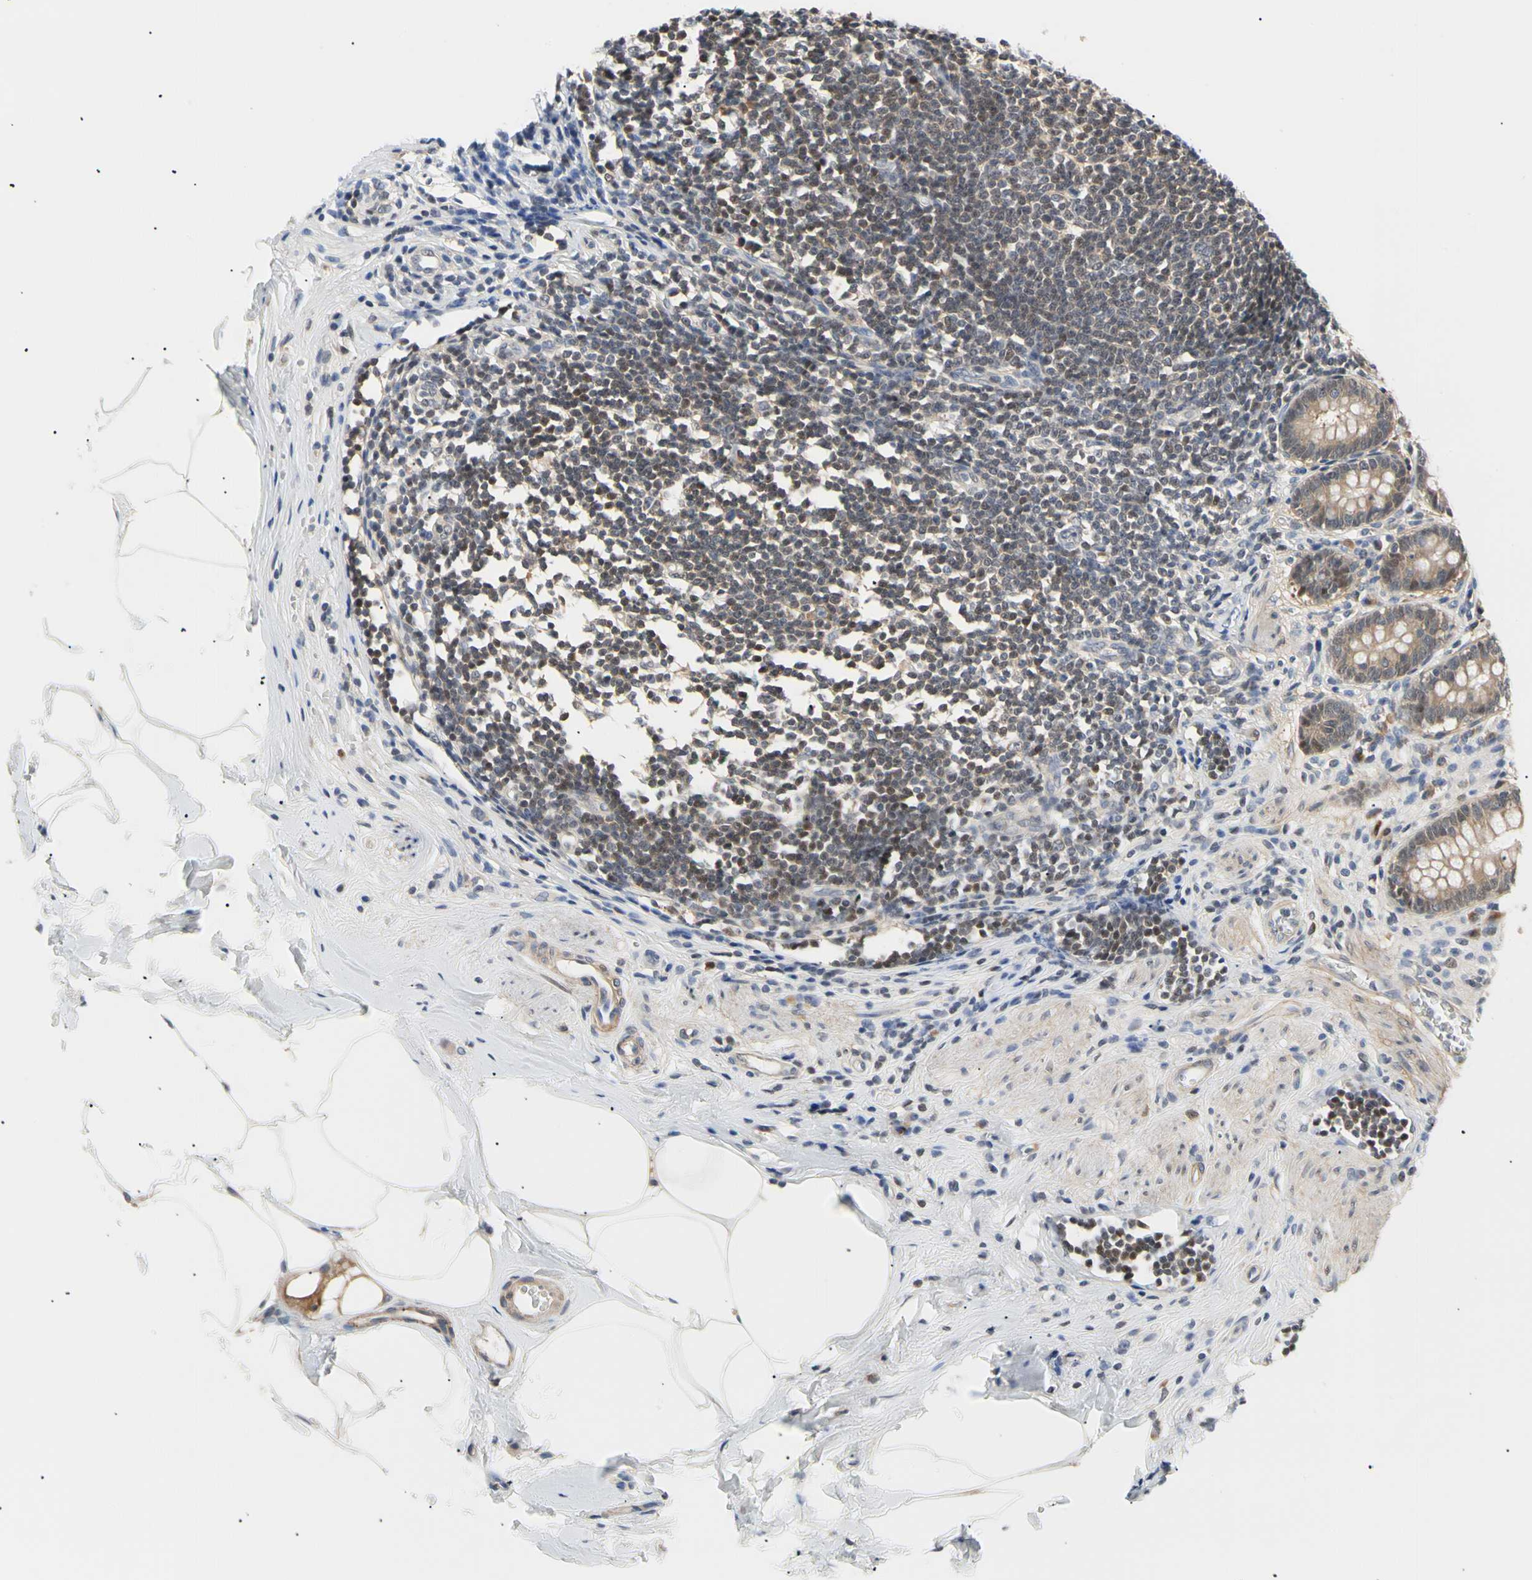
{"staining": {"intensity": "moderate", "quantity": ">75%", "location": "cytoplasmic/membranous"}, "tissue": "appendix", "cell_type": "Glandular cells", "image_type": "normal", "snomed": [{"axis": "morphology", "description": "Normal tissue, NOS"}, {"axis": "topography", "description": "Appendix"}], "caption": "A photomicrograph of appendix stained for a protein displays moderate cytoplasmic/membranous brown staining in glandular cells.", "gene": "SEC23B", "patient": {"sex": "female", "age": 50}}